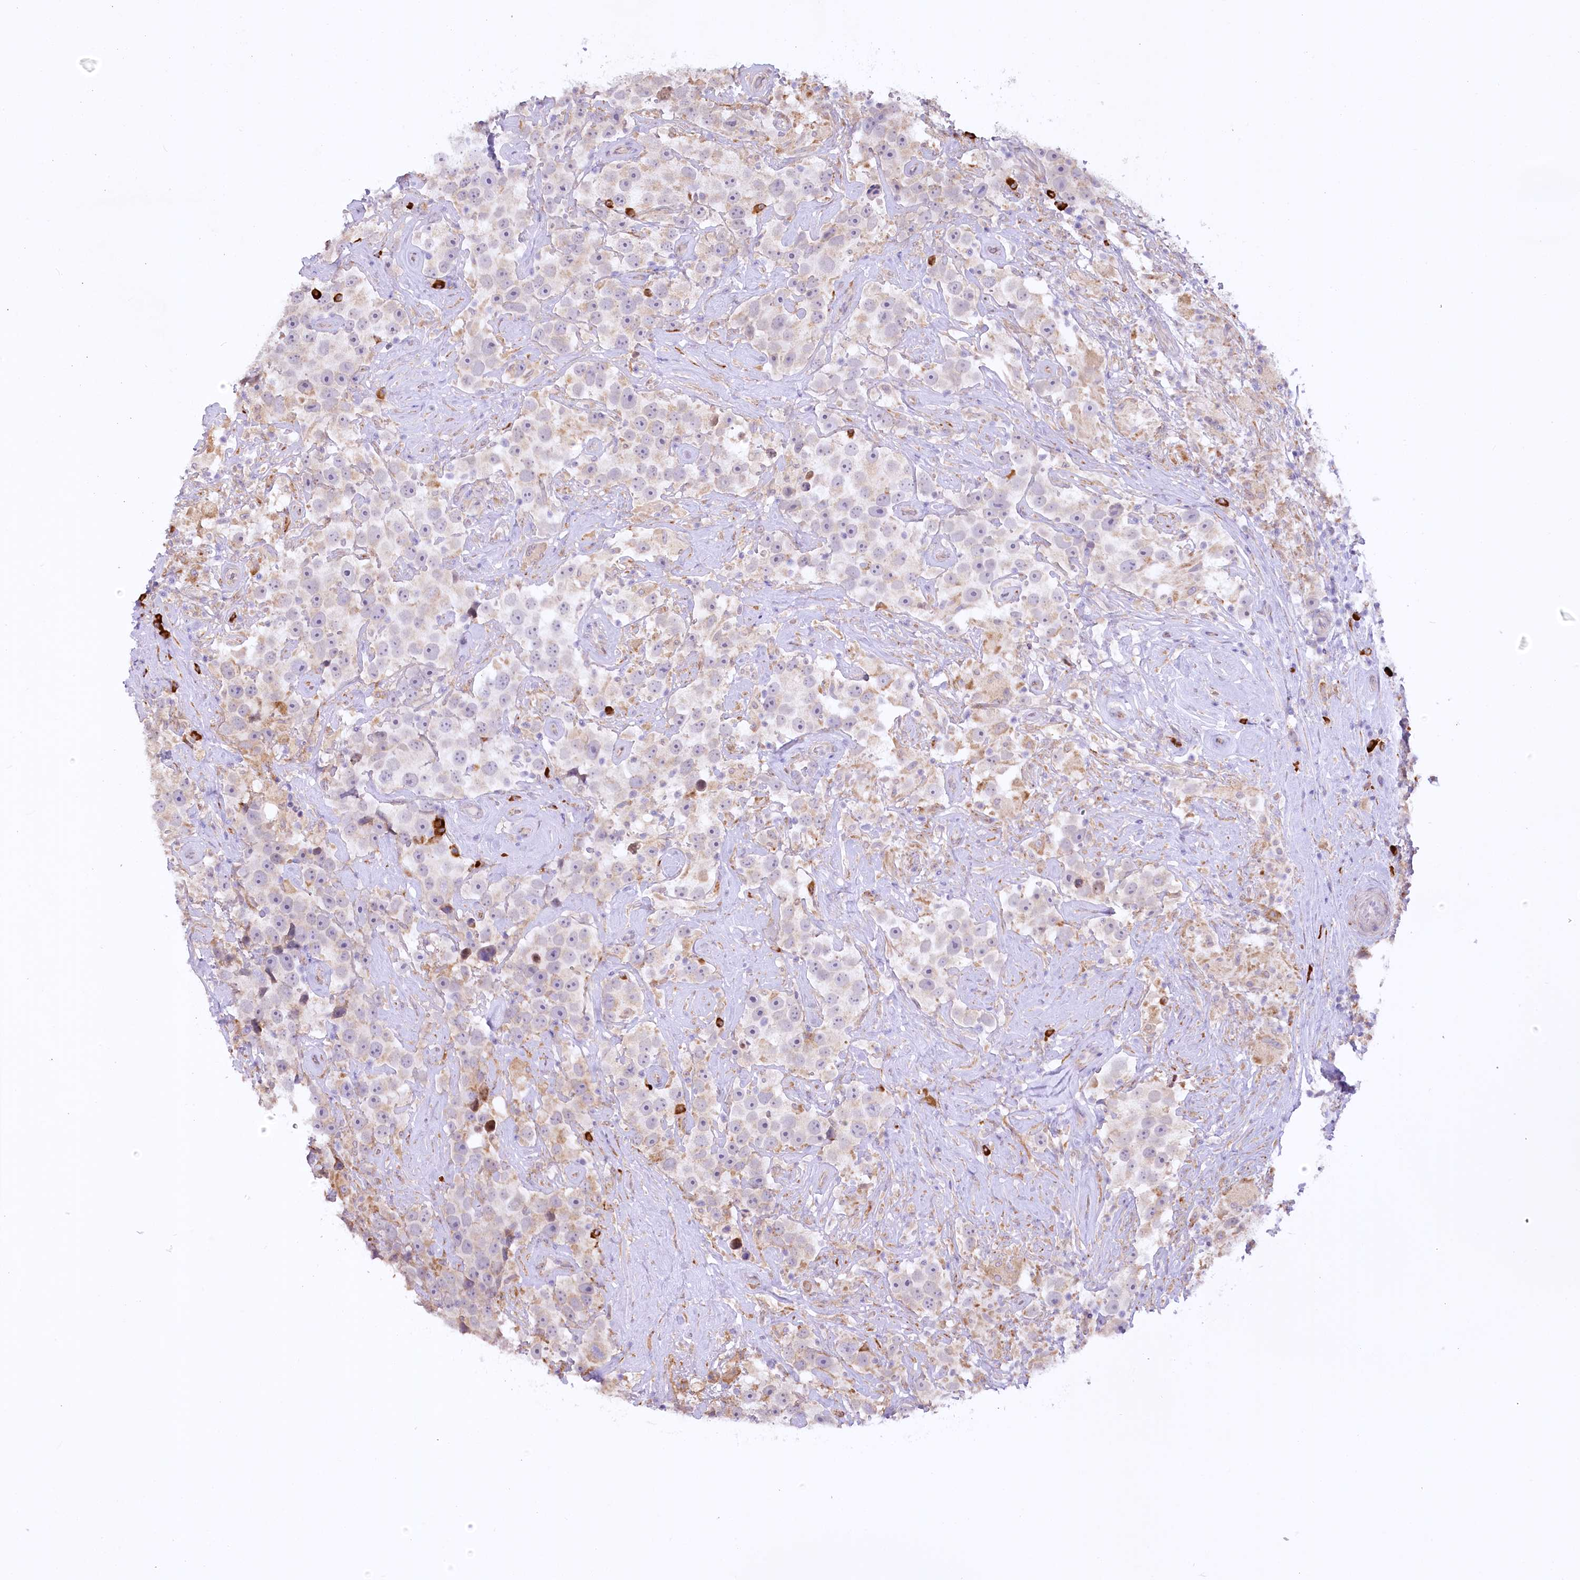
{"staining": {"intensity": "weak", "quantity": "<25%", "location": "cytoplasmic/membranous"}, "tissue": "testis cancer", "cell_type": "Tumor cells", "image_type": "cancer", "snomed": [{"axis": "morphology", "description": "Seminoma, NOS"}, {"axis": "topography", "description": "Testis"}], "caption": "Immunohistochemistry (IHC) micrograph of neoplastic tissue: human testis cancer stained with DAB displays no significant protein positivity in tumor cells.", "gene": "NCKAP5", "patient": {"sex": "male", "age": 49}}